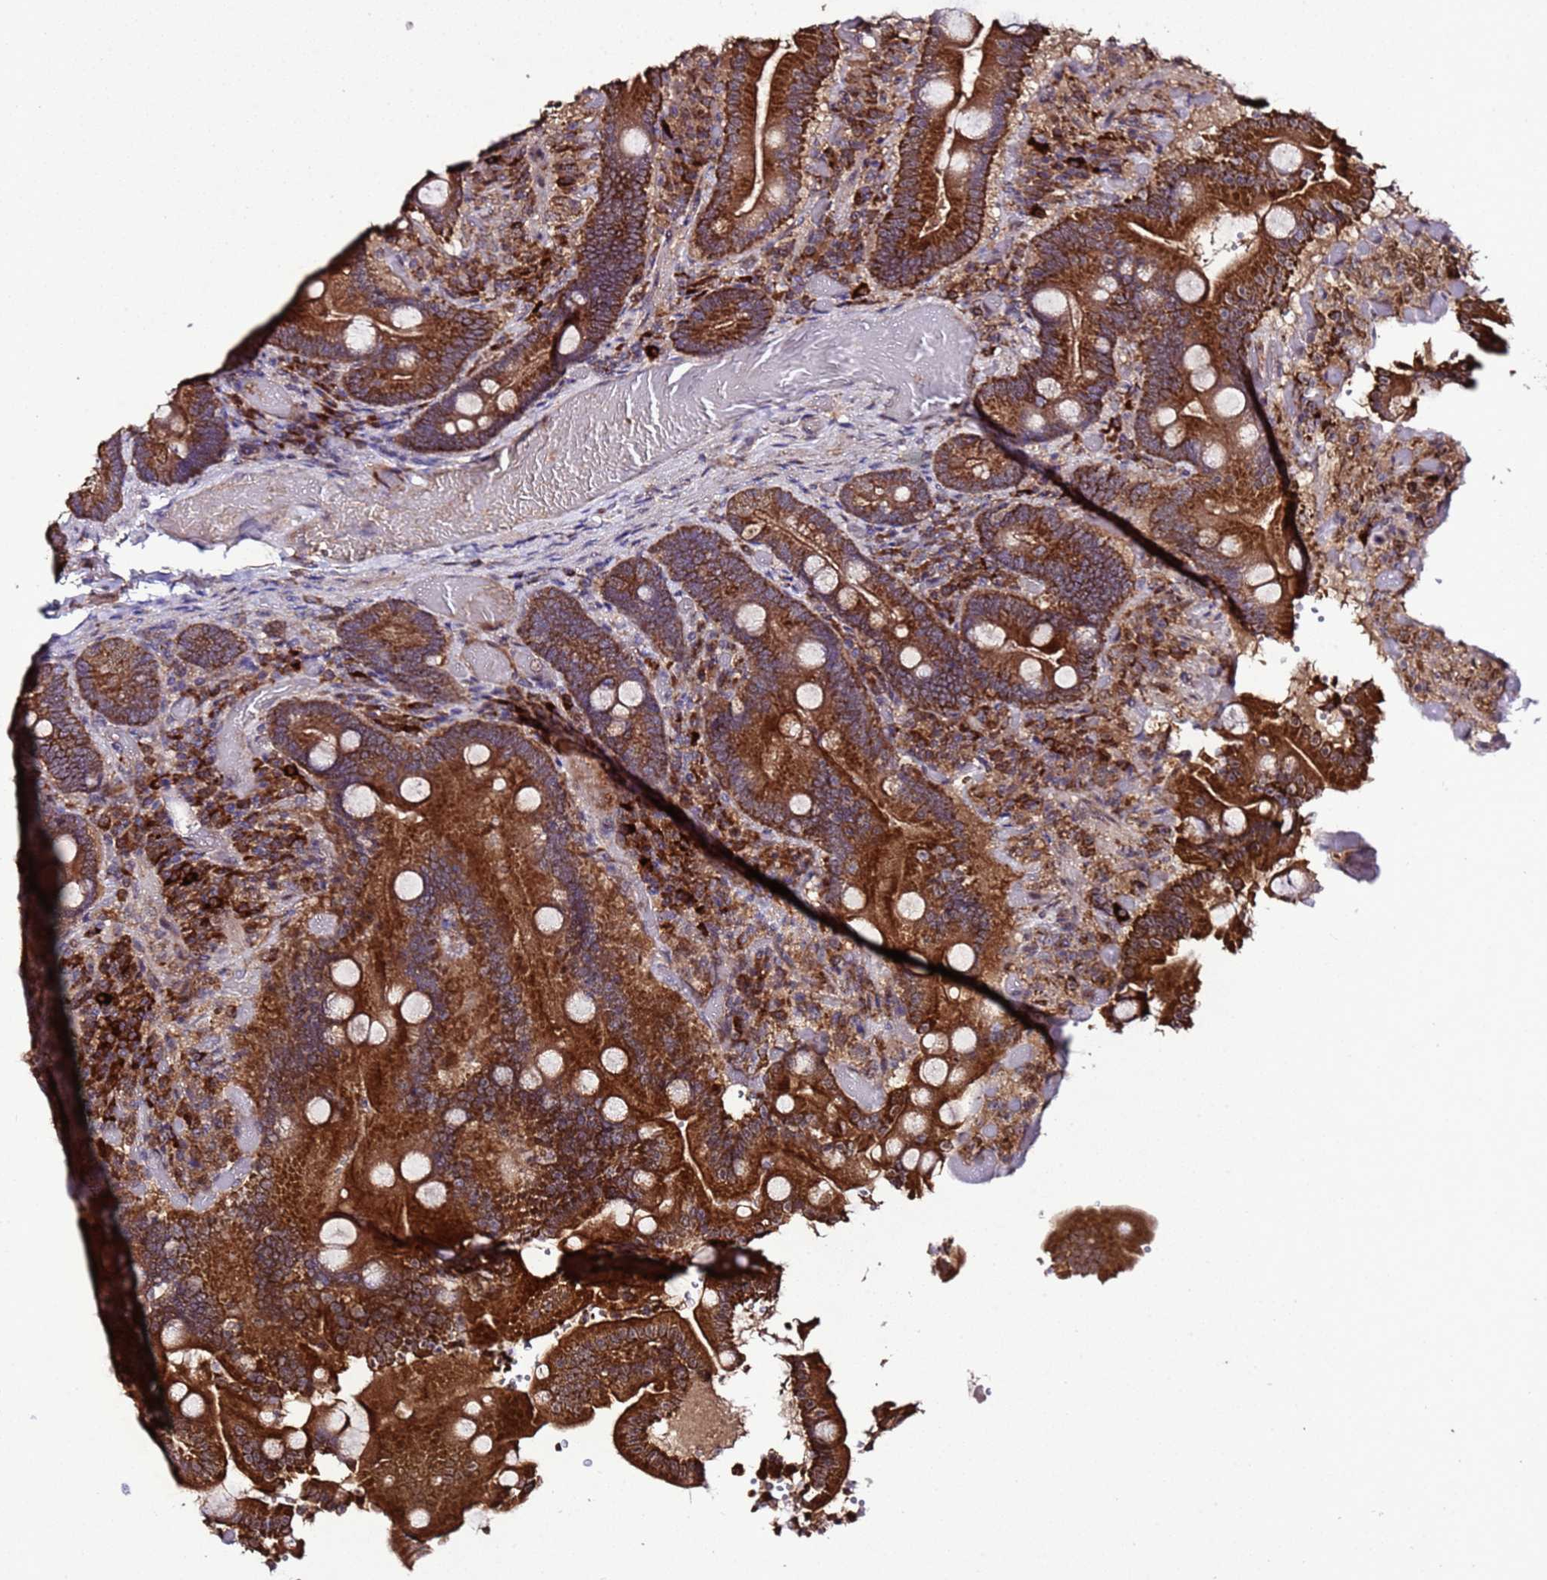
{"staining": {"intensity": "strong", "quantity": ">75%", "location": "cytoplasmic/membranous"}, "tissue": "duodenum", "cell_type": "Glandular cells", "image_type": "normal", "snomed": [{"axis": "morphology", "description": "Normal tissue, NOS"}, {"axis": "topography", "description": "Duodenum"}], "caption": "Glandular cells reveal strong cytoplasmic/membranous positivity in approximately >75% of cells in benign duodenum. (DAB (3,3'-diaminobenzidine) IHC with brightfield microscopy, high magnification).", "gene": "HSPBAP1", "patient": {"sex": "female", "age": 62}}